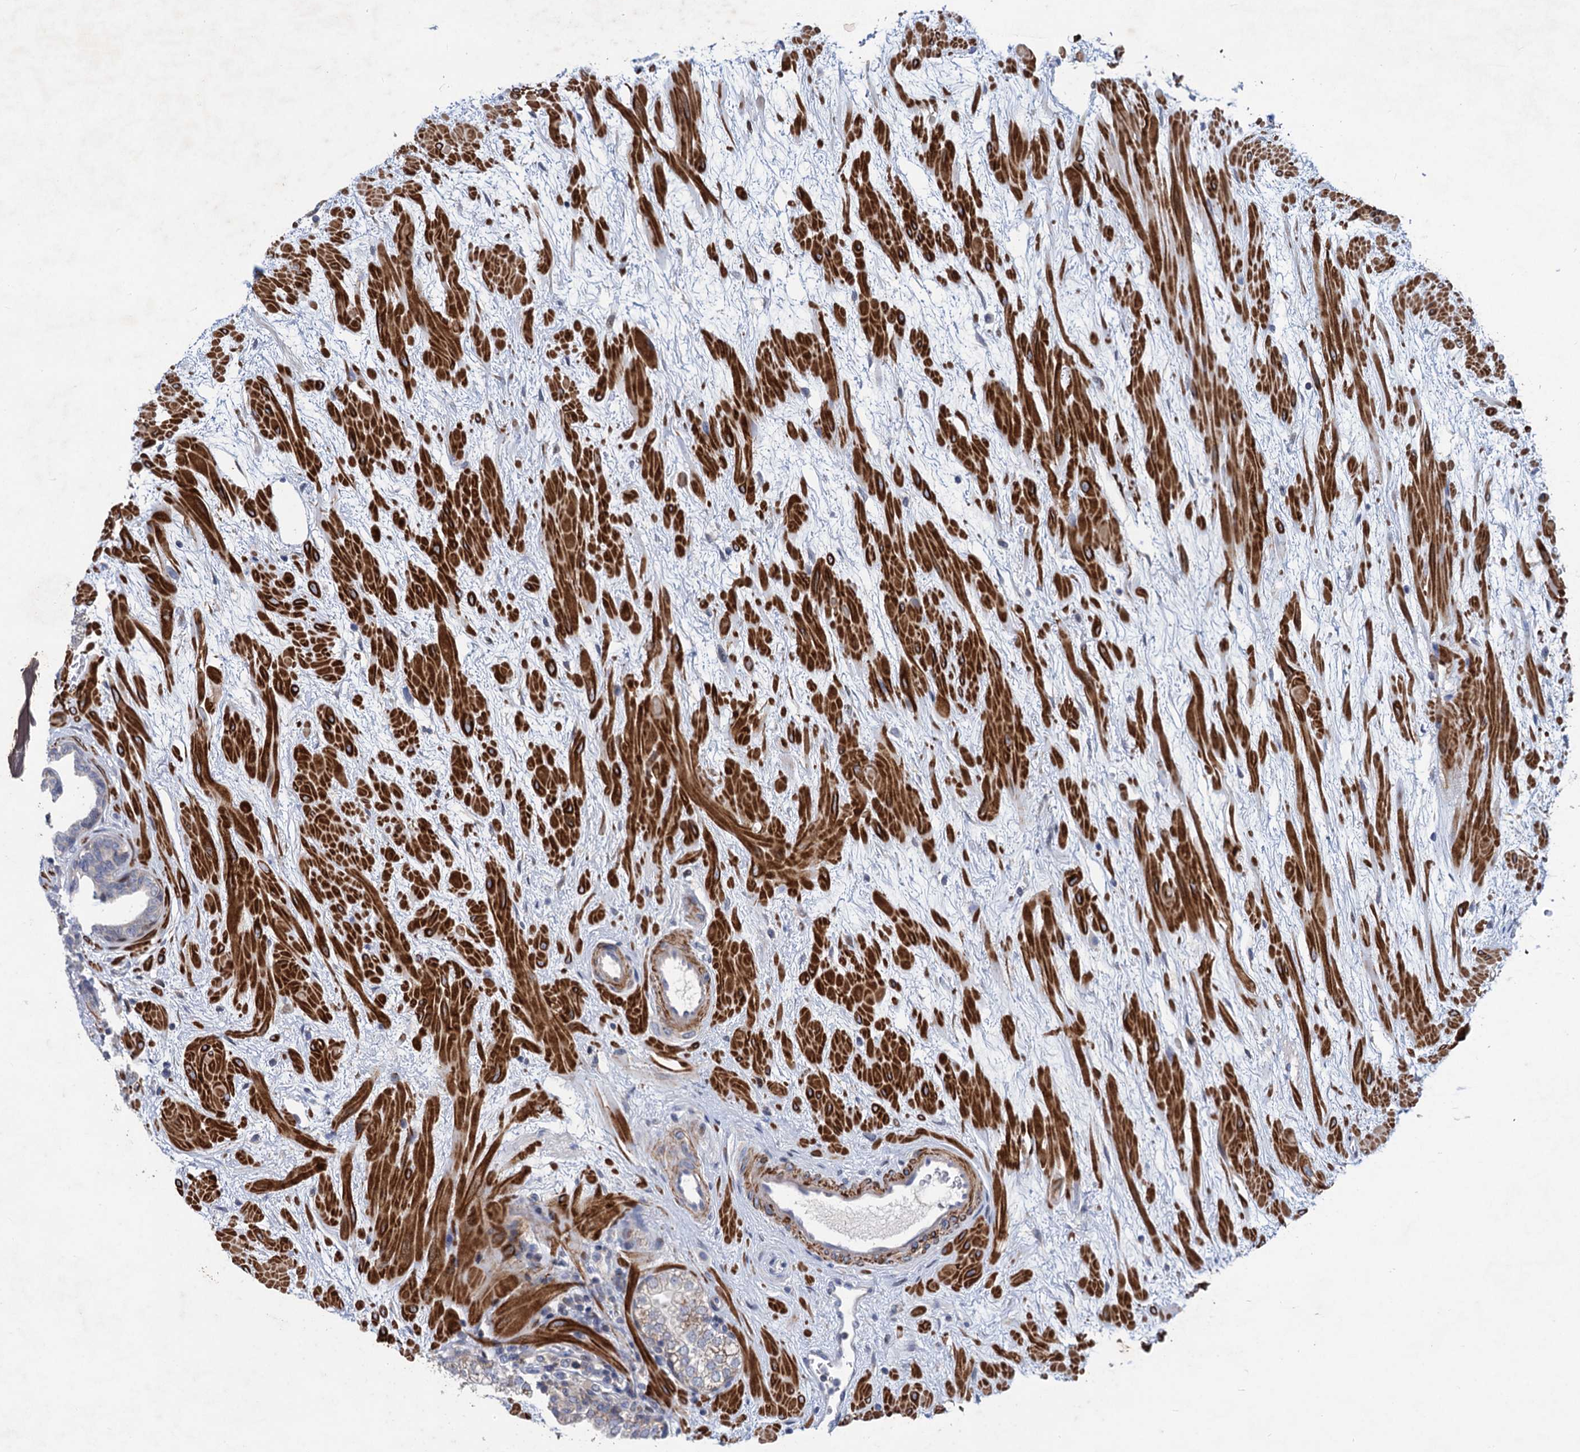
{"staining": {"intensity": "negative", "quantity": "none", "location": "none"}, "tissue": "prostate", "cell_type": "Glandular cells", "image_type": "normal", "snomed": [{"axis": "morphology", "description": "Normal tissue, NOS"}, {"axis": "topography", "description": "Prostate"}], "caption": "The immunohistochemistry photomicrograph has no significant expression in glandular cells of prostate.", "gene": "ESYT3", "patient": {"sex": "male", "age": 48}}